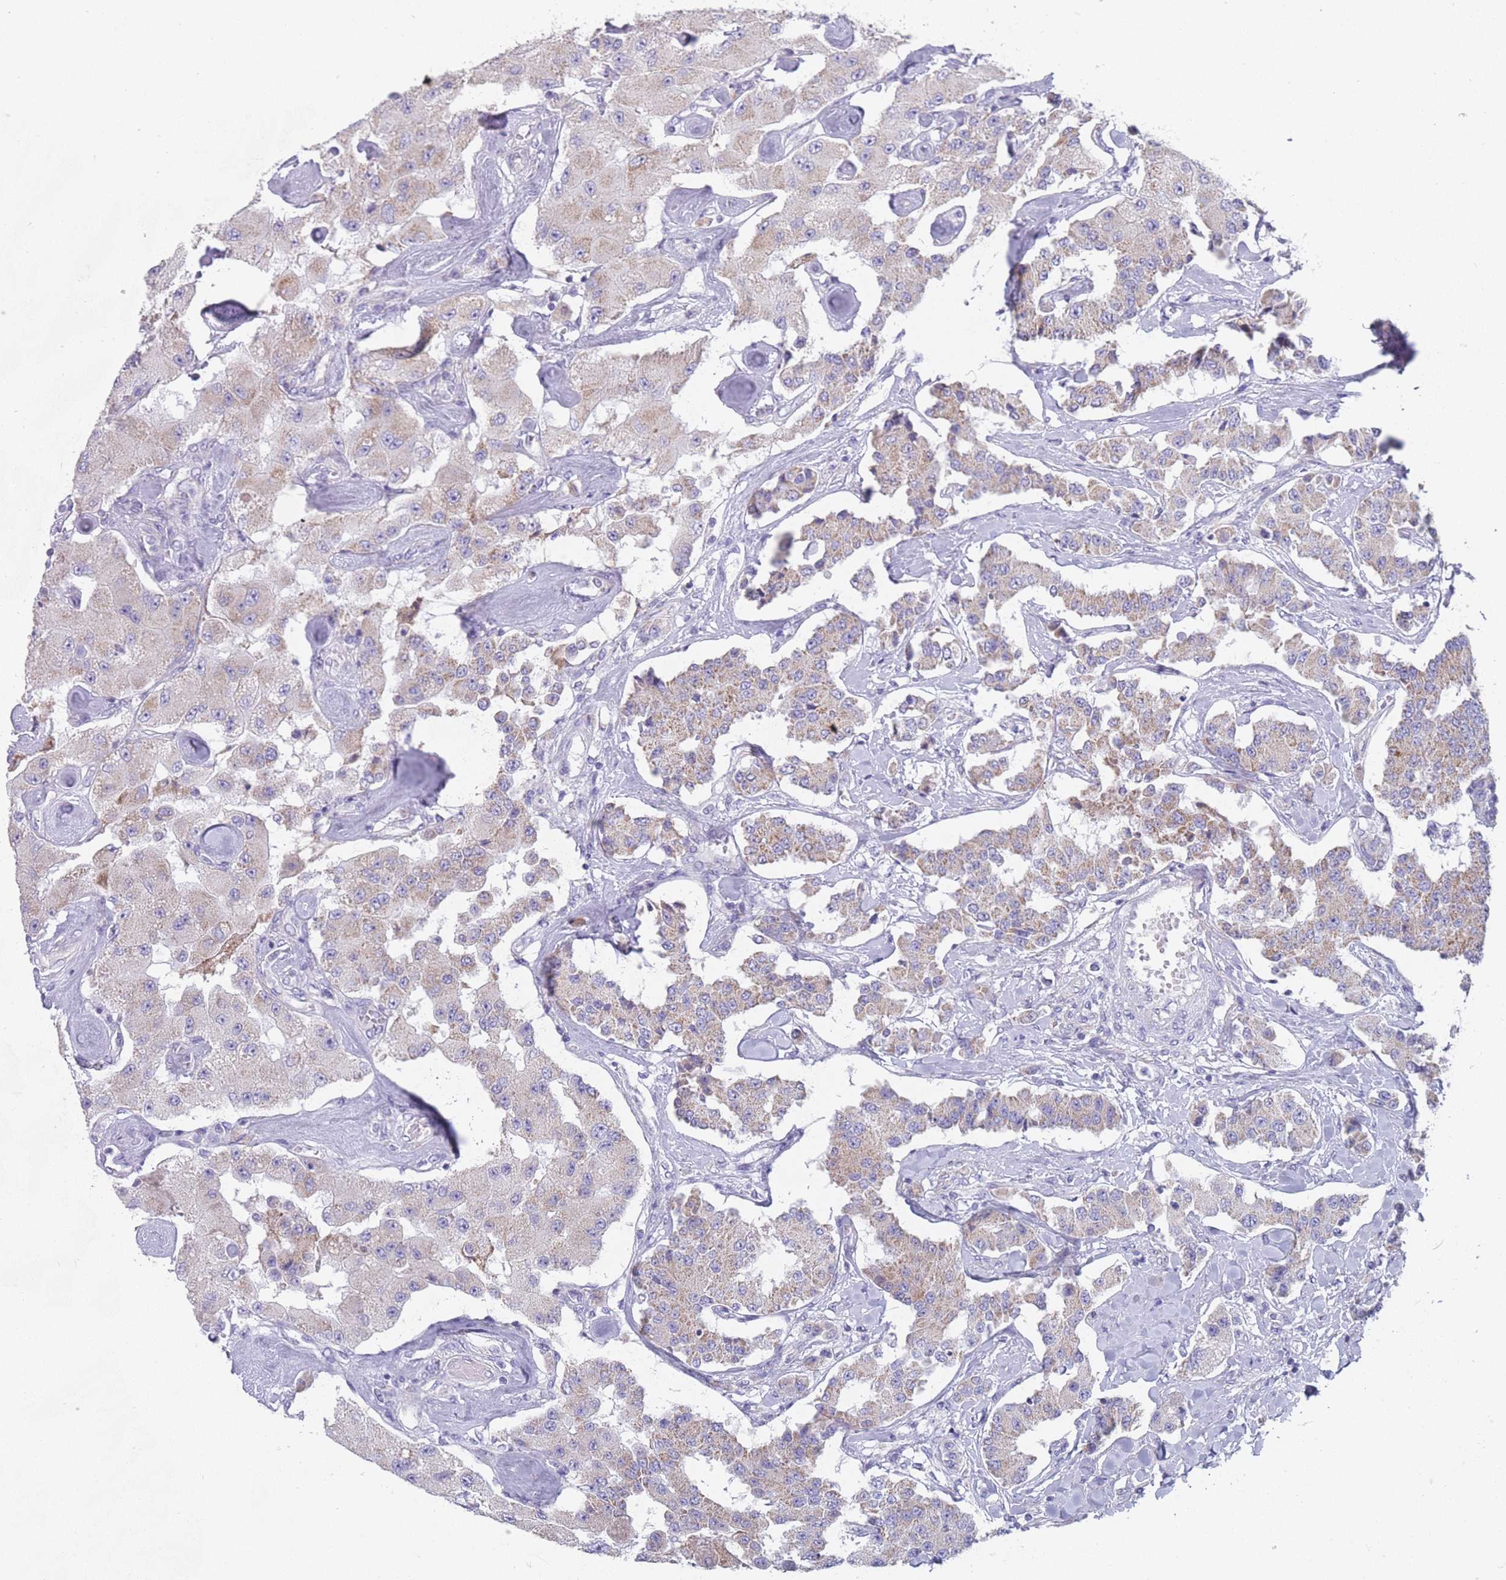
{"staining": {"intensity": "weak", "quantity": "25%-75%", "location": "cytoplasmic/membranous"}, "tissue": "carcinoid", "cell_type": "Tumor cells", "image_type": "cancer", "snomed": [{"axis": "morphology", "description": "Carcinoid, malignant, NOS"}, {"axis": "topography", "description": "Pancreas"}], "caption": "Immunohistochemistry (IHC) of human carcinoid exhibits low levels of weak cytoplasmic/membranous staining in about 25%-75% of tumor cells. (DAB (3,3'-diaminobenzidine) IHC with brightfield microscopy, high magnification).", "gene": "MRPS14", "patient": {"sex": "male", "age": 41}}